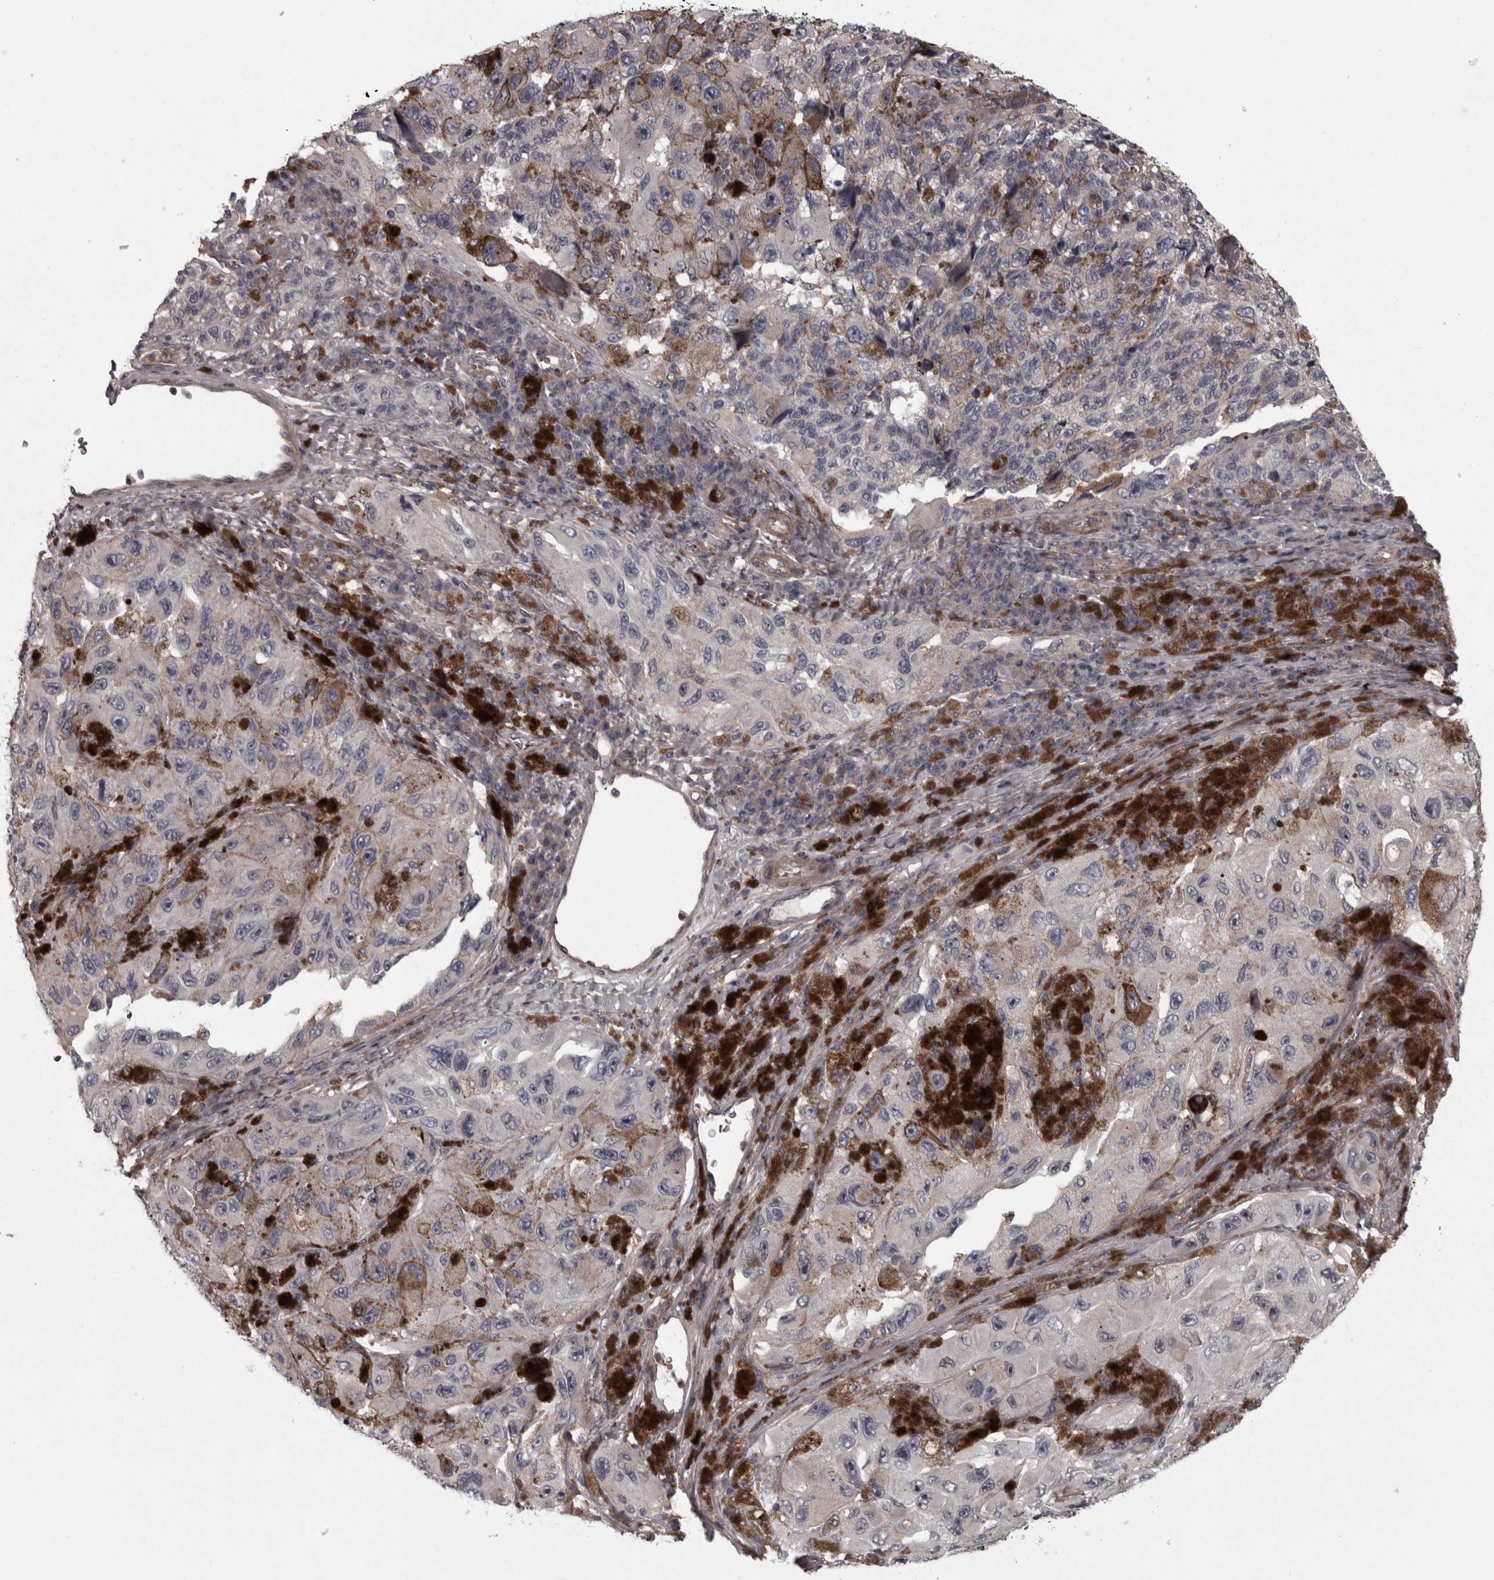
{"staining": {"intensity": "negative", "quantity": "none", "location": "none"}, "tissue": "melanoma", "cell_type": "Tumor cells", "image_type": "cancer", "snomed": [{"axis": "morphology", "description": "Malignant melanoma, NOS"}, {"axis": "topography", "description": "Skin"}], "caption": "The immunohistochemistry micrograph has no significant expression in tumor cells of melanoma tissue.", "gene": "RSU1", "patient": {"sex": "female", "age": 73}}